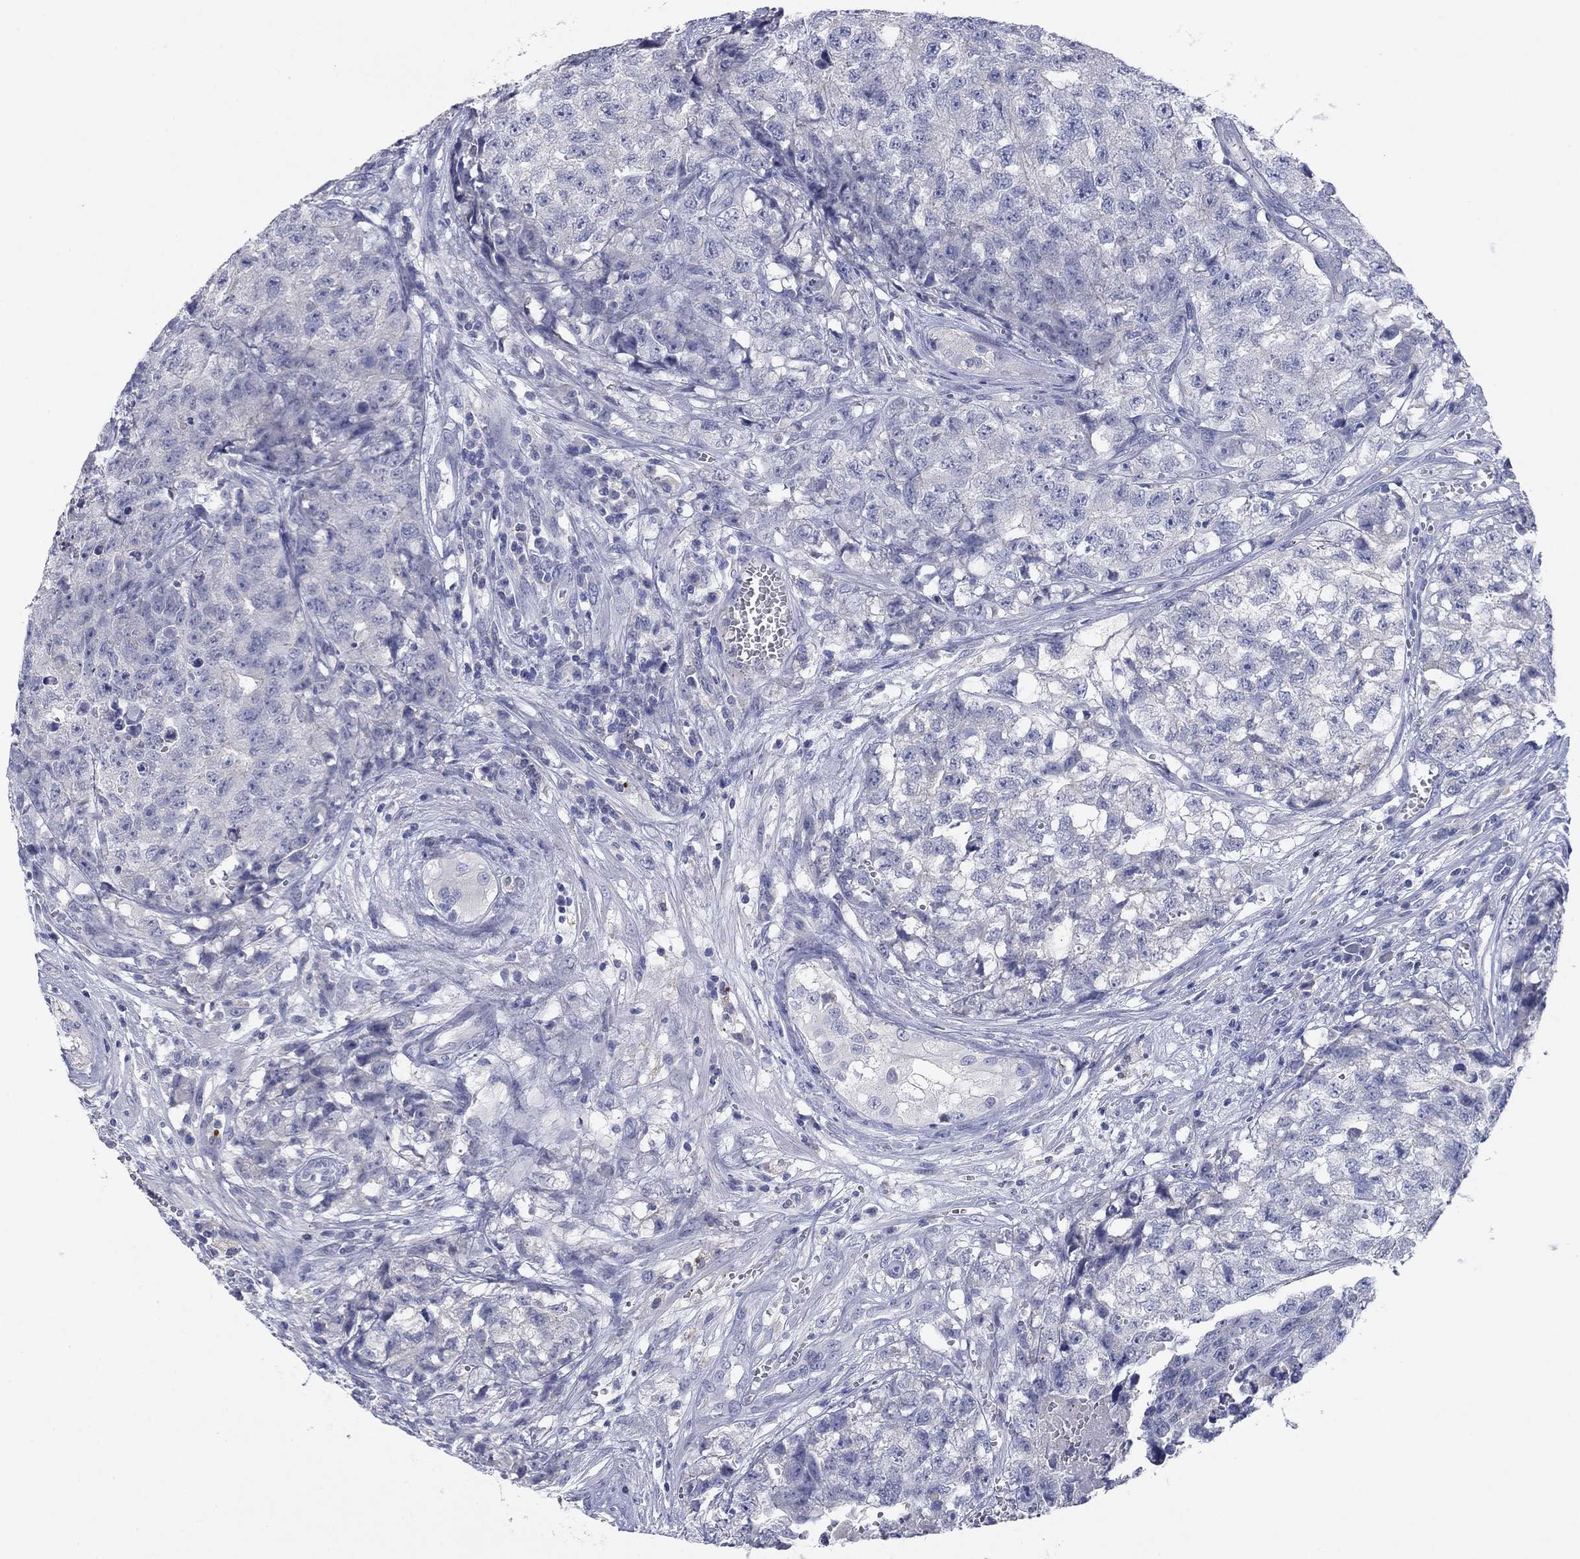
{"staining": {"intensity": "negative", "quantity": "none", "location": "none"}, "tissue": "testis cancer", "cell_type": "Tumor cells", "image_type": "cancer", "snomed": [{"axis": "morphology", "description": "Seminoma, NOS"}, {"axis": "morphology", "description": "Carcinoma, Embryonal, NOS"}, {"axis": "topography", "description": "Testis"}], "caption": "The image exhibits no significant staining in tumor cells of testis cancer (embryonal carcinoma).", "gene": "CNTNAP4", "patient": {"sex": "male", "age": 22}}